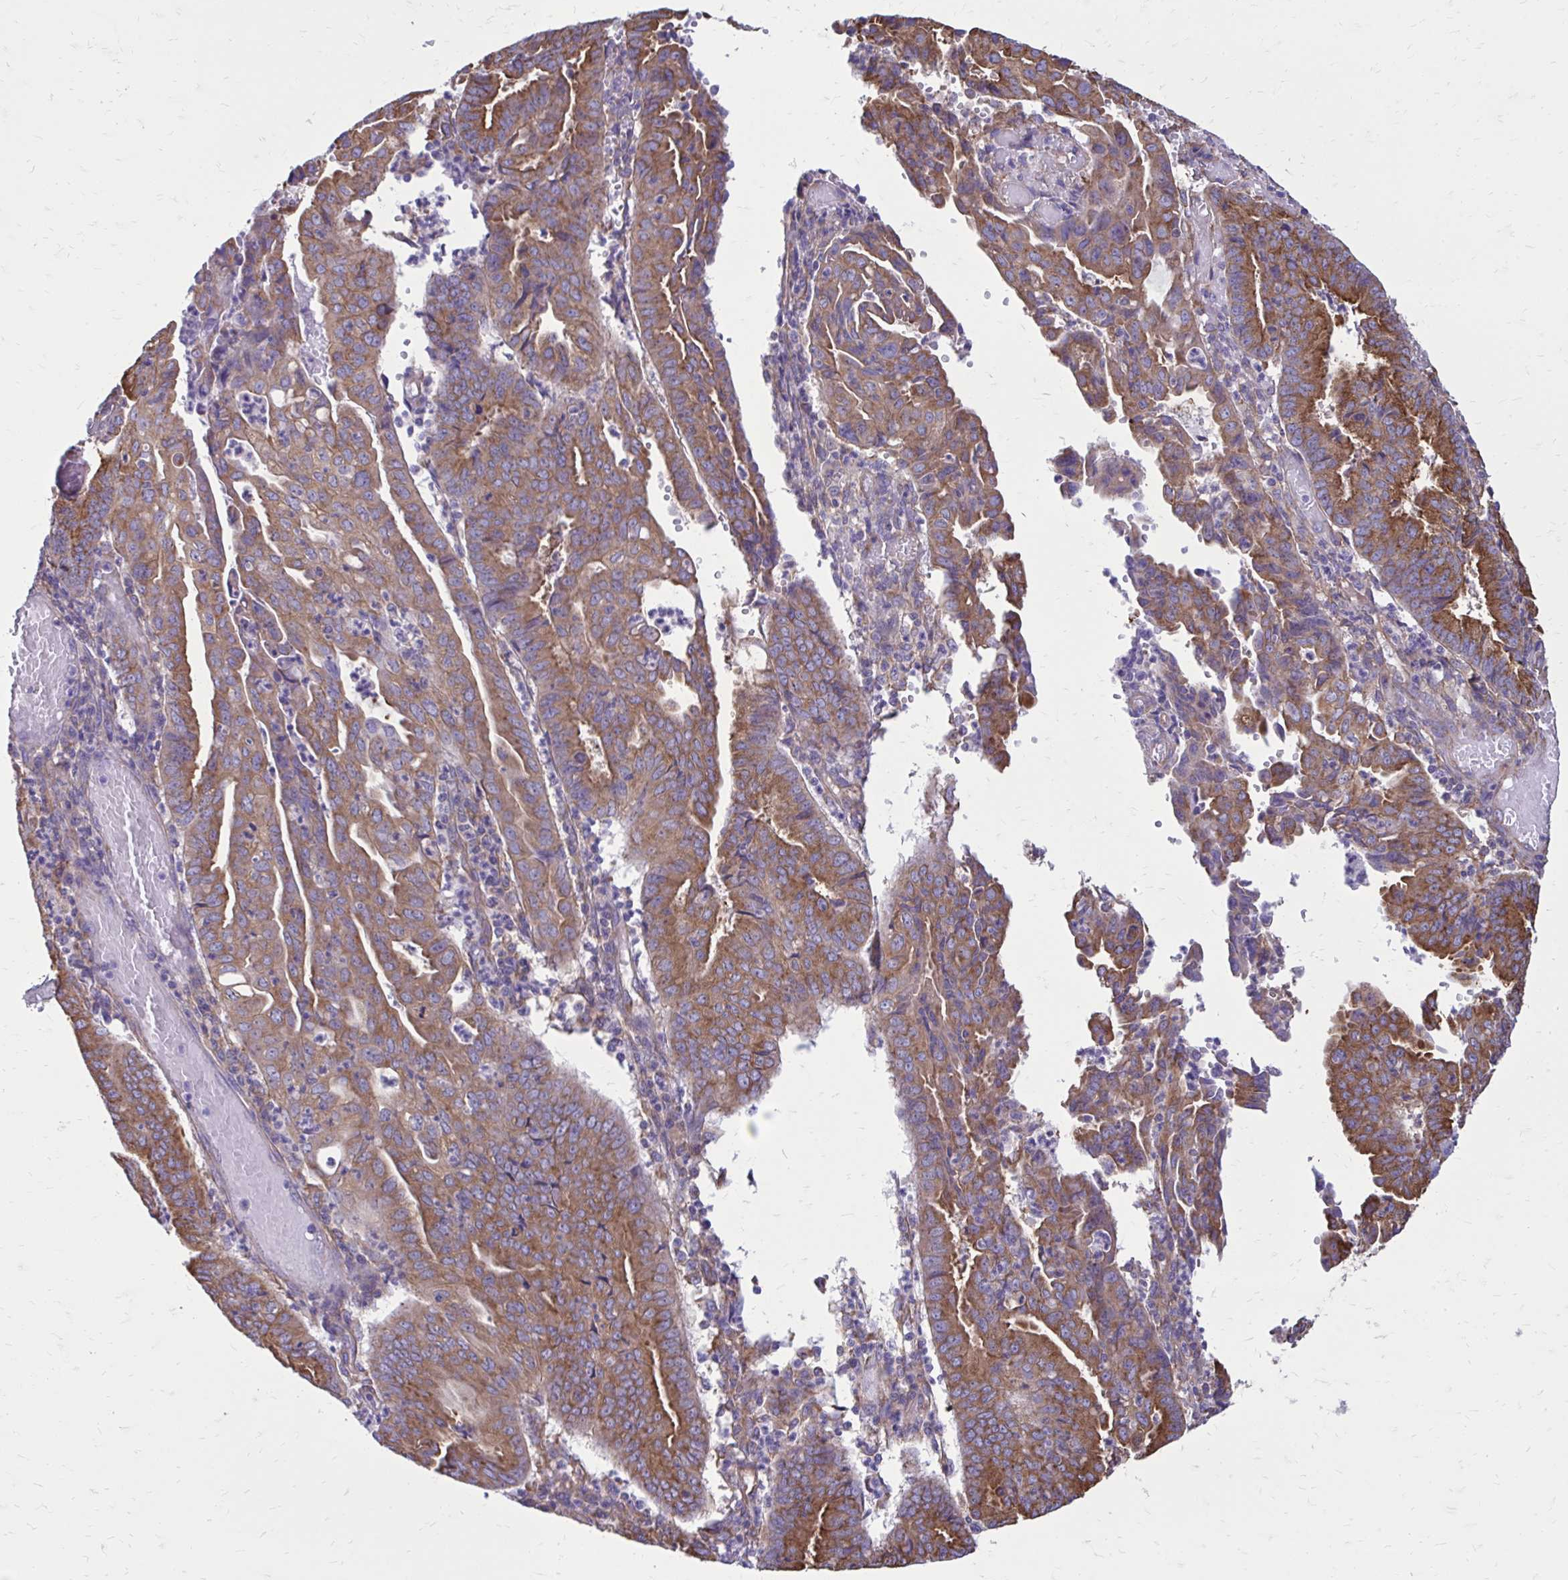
{"staining": {"intensity": "moderate", "quantity": ">75%", "location": "cytoplasmic/membranous"}, "tissue": "endometrial cancer", "cell_type": "Tumor cells", "image_type": "cancer", "snomed": [{"axis": "morphology", "description": "Adenocarcinoma, NOS"}, {"axis": "topography", "description": "Endometrium"}], "caption": "A brown stain labels moderate cytoplasmic/membranous expression of a protein in endometrial adenocarcinoma tumor cells. (DAB (3,3'-diaminobenzidine) IHC, brown staining for protein, blue staining for nuclei).", "gene": "CLTA", "patient": {"sex": "female", "age": 60}}